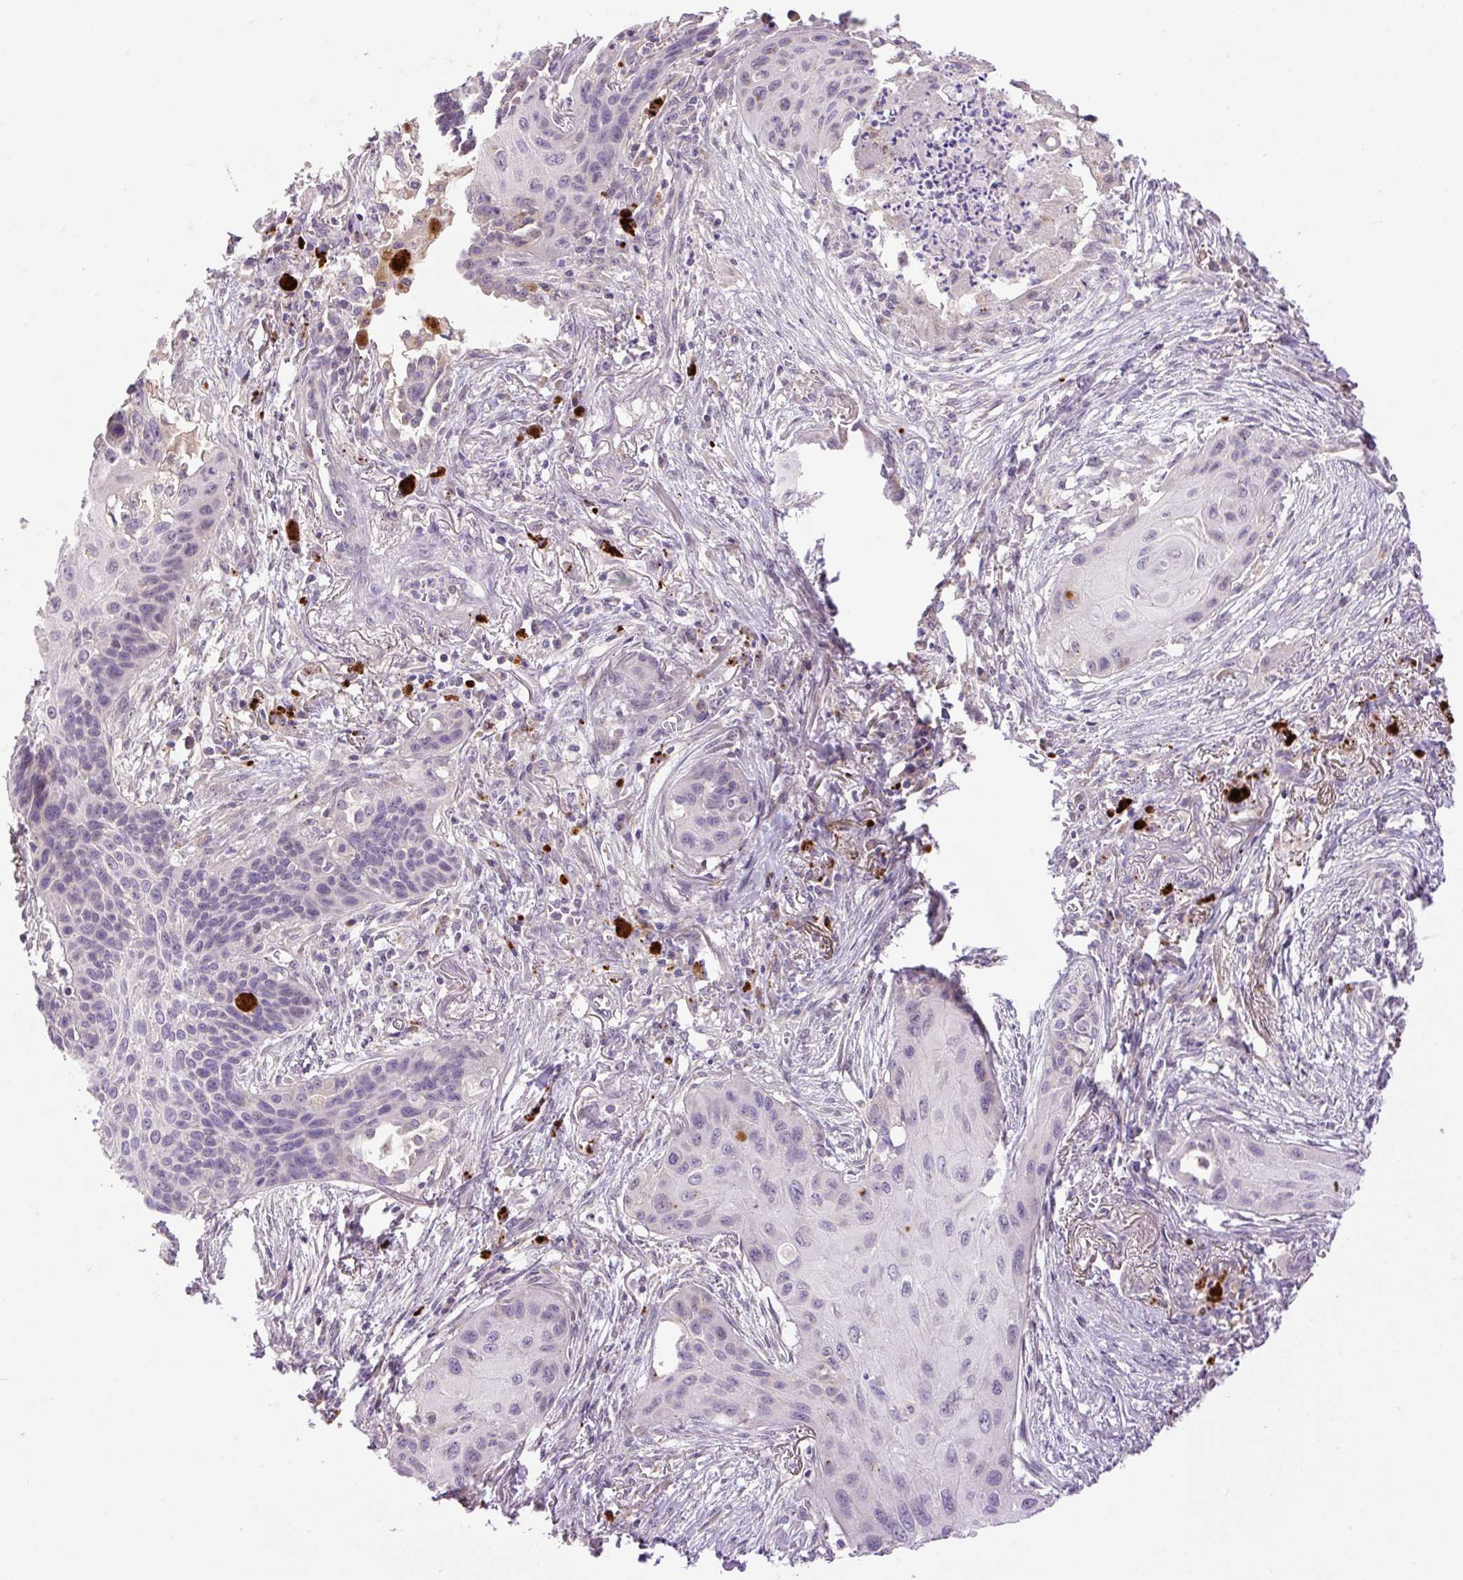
{"staining": {"intensity": "negative", "quantity": "none", "location": "none"}, "tissue": "lung cancer", "cell_type": "Tumor cells", "image_type": "cancer", "snomed": [{"axis": "morphology", "description": "Squamous cell carcinoma, NOS"}, {"axis": "topography", "description": "Lung"}], "caption": "High magnification brightfield microscopy of lung cancer (squamous cell carcinoma) stained with DAB (brown) and counterstained with hematoxylin (blue): tumor cells show no significant staining.", "gene": "HABP4", "patient": {"sex": "male", "age": 71}}